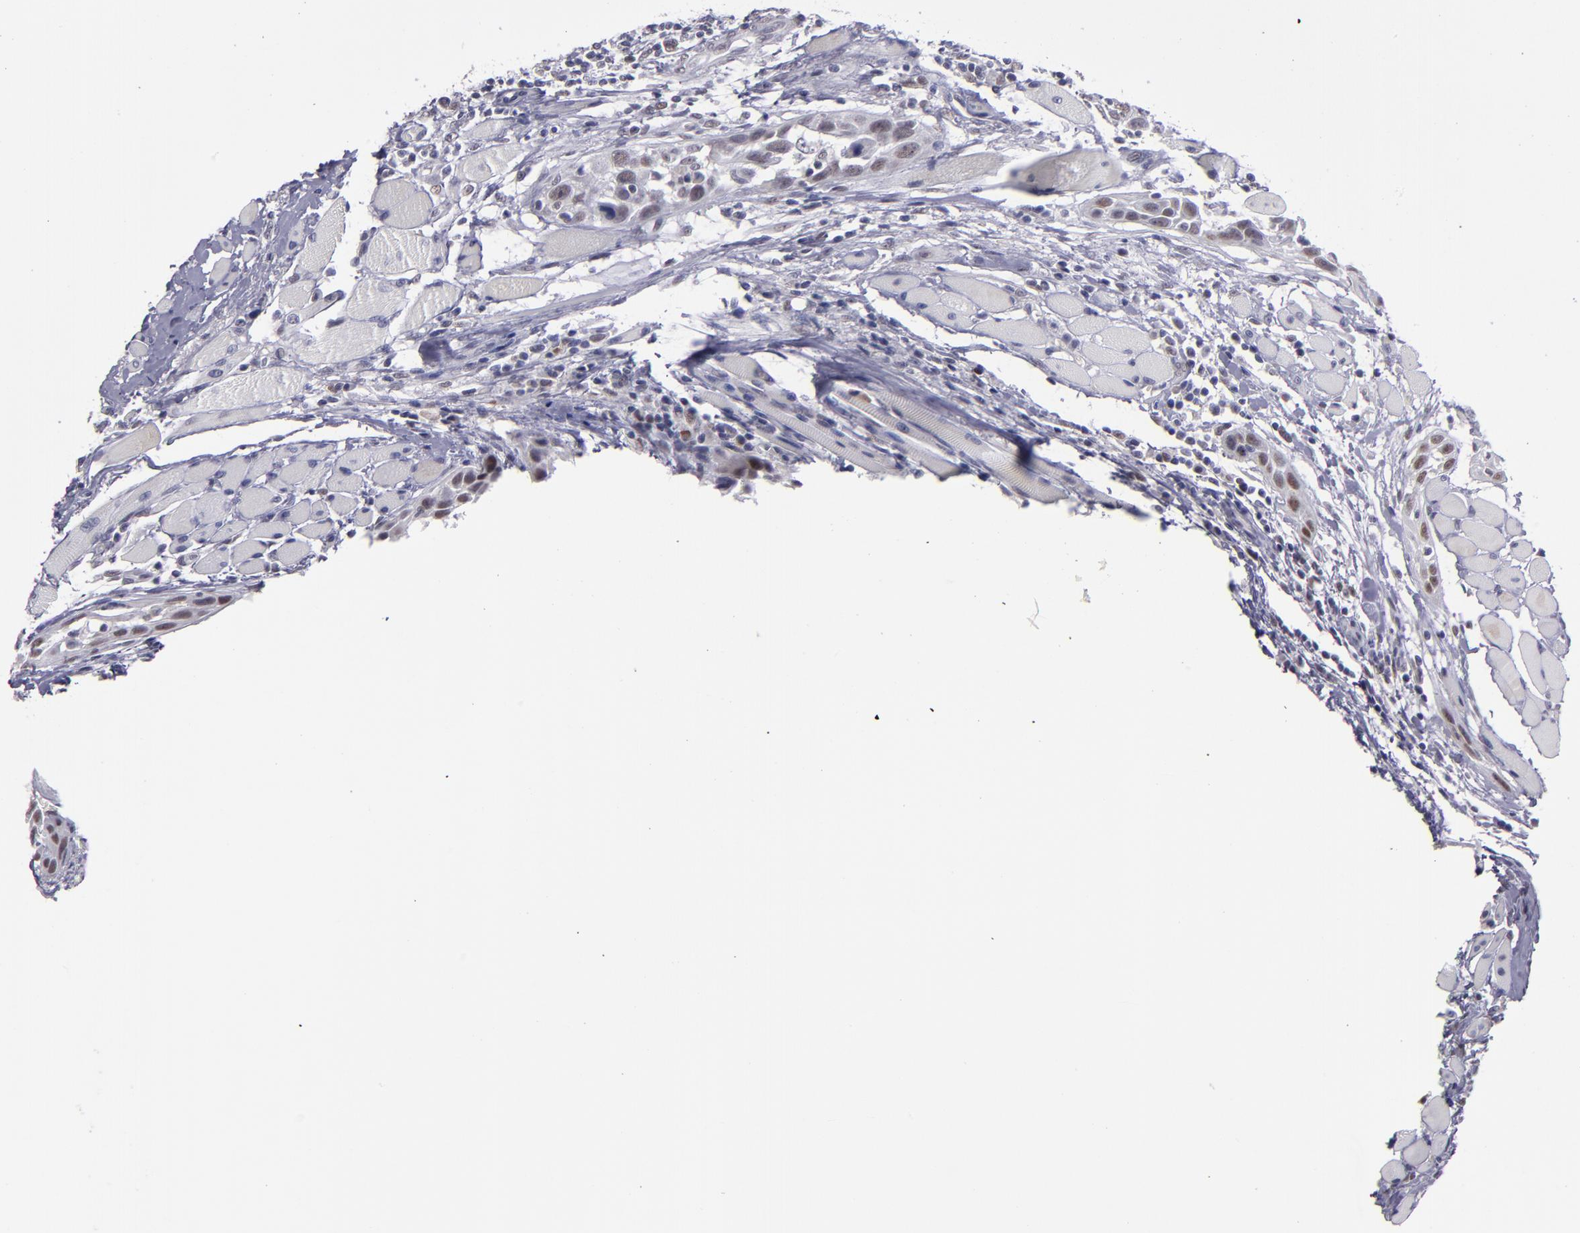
{"staining": {"intensity": "moderate", "quantity": "25%-75%", "location": "nuclear"}, "tissue": "head and neck cancer", "cell_type": "Tumor cells", "image_type": "cancer", "snomed": [{"axis": "morphology", "description": "Squamous cell carcinoma, NOS"}, {"axis": "topography", "description": "Oral tissue"}, {"axis": "topography", "description": "Head-Neck"}], "caption": "Brown immunohistochemical staining in human head and neck cancer exhibits moderate nuclear staining in approximately 25%-75% of tumor cells.", "gene": "OTUB2", "patient": {"sex": "female", "age": 50}}